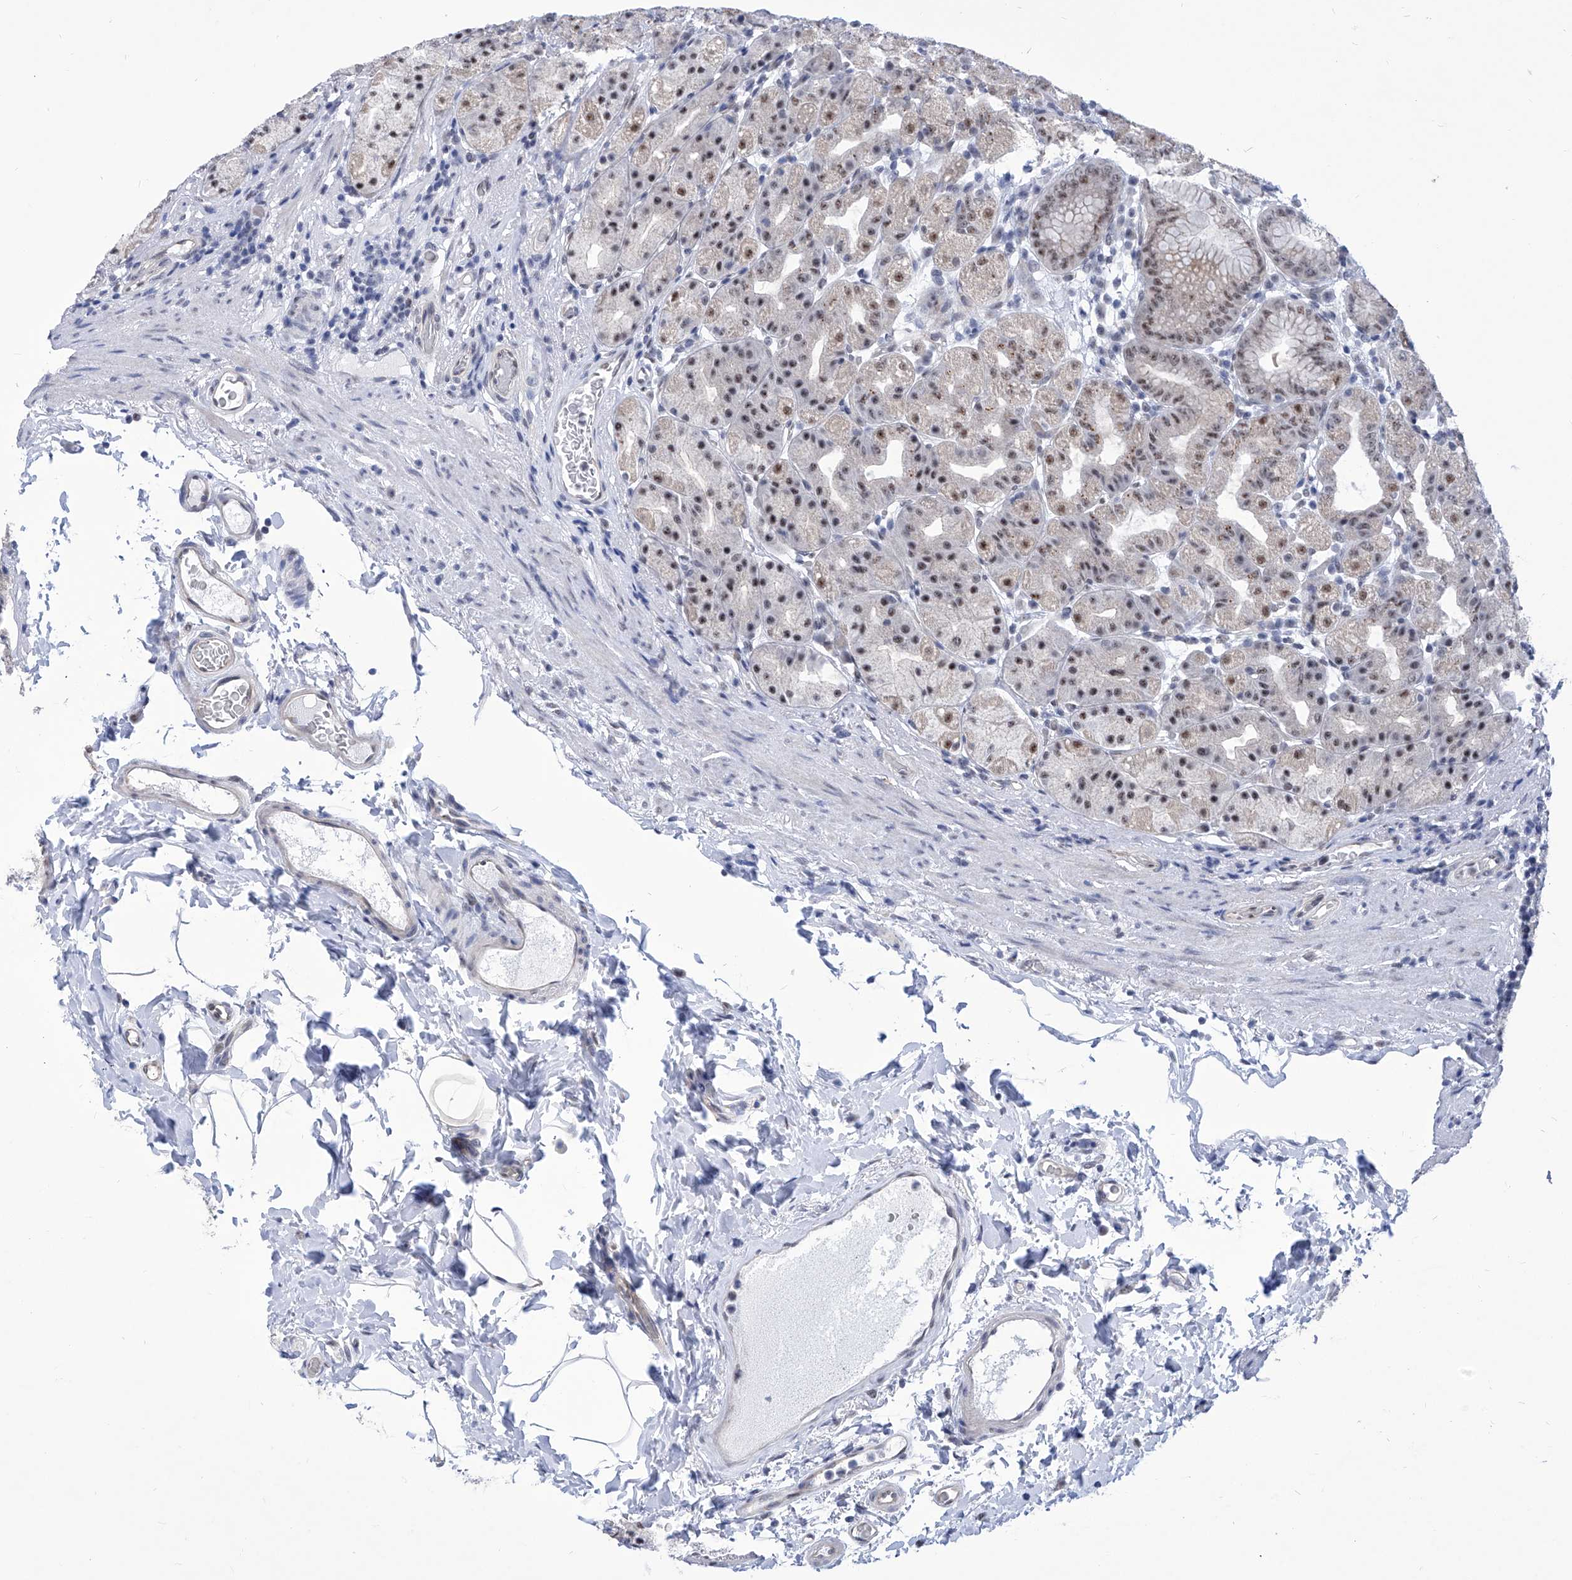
{"staining": {"intensity": "strong", "quantity": "25%-75%", "location": "nuclear"}, "tissue": "stomach", "cell_type": "Glandular cells", "image_type": "normal", "snomed": [{"axis": "morphology", "description": "Normal tissue, NOS"}, {"axis": "topography", "description": "Stomach, upper"}], "caption": "Brown immunohistochemical staining in normal human stomach displays strong nuclear staining in about 25%-75% of glandular cells.", "gene": "SART1", "patient": {"sex": "male", "age": 68}}